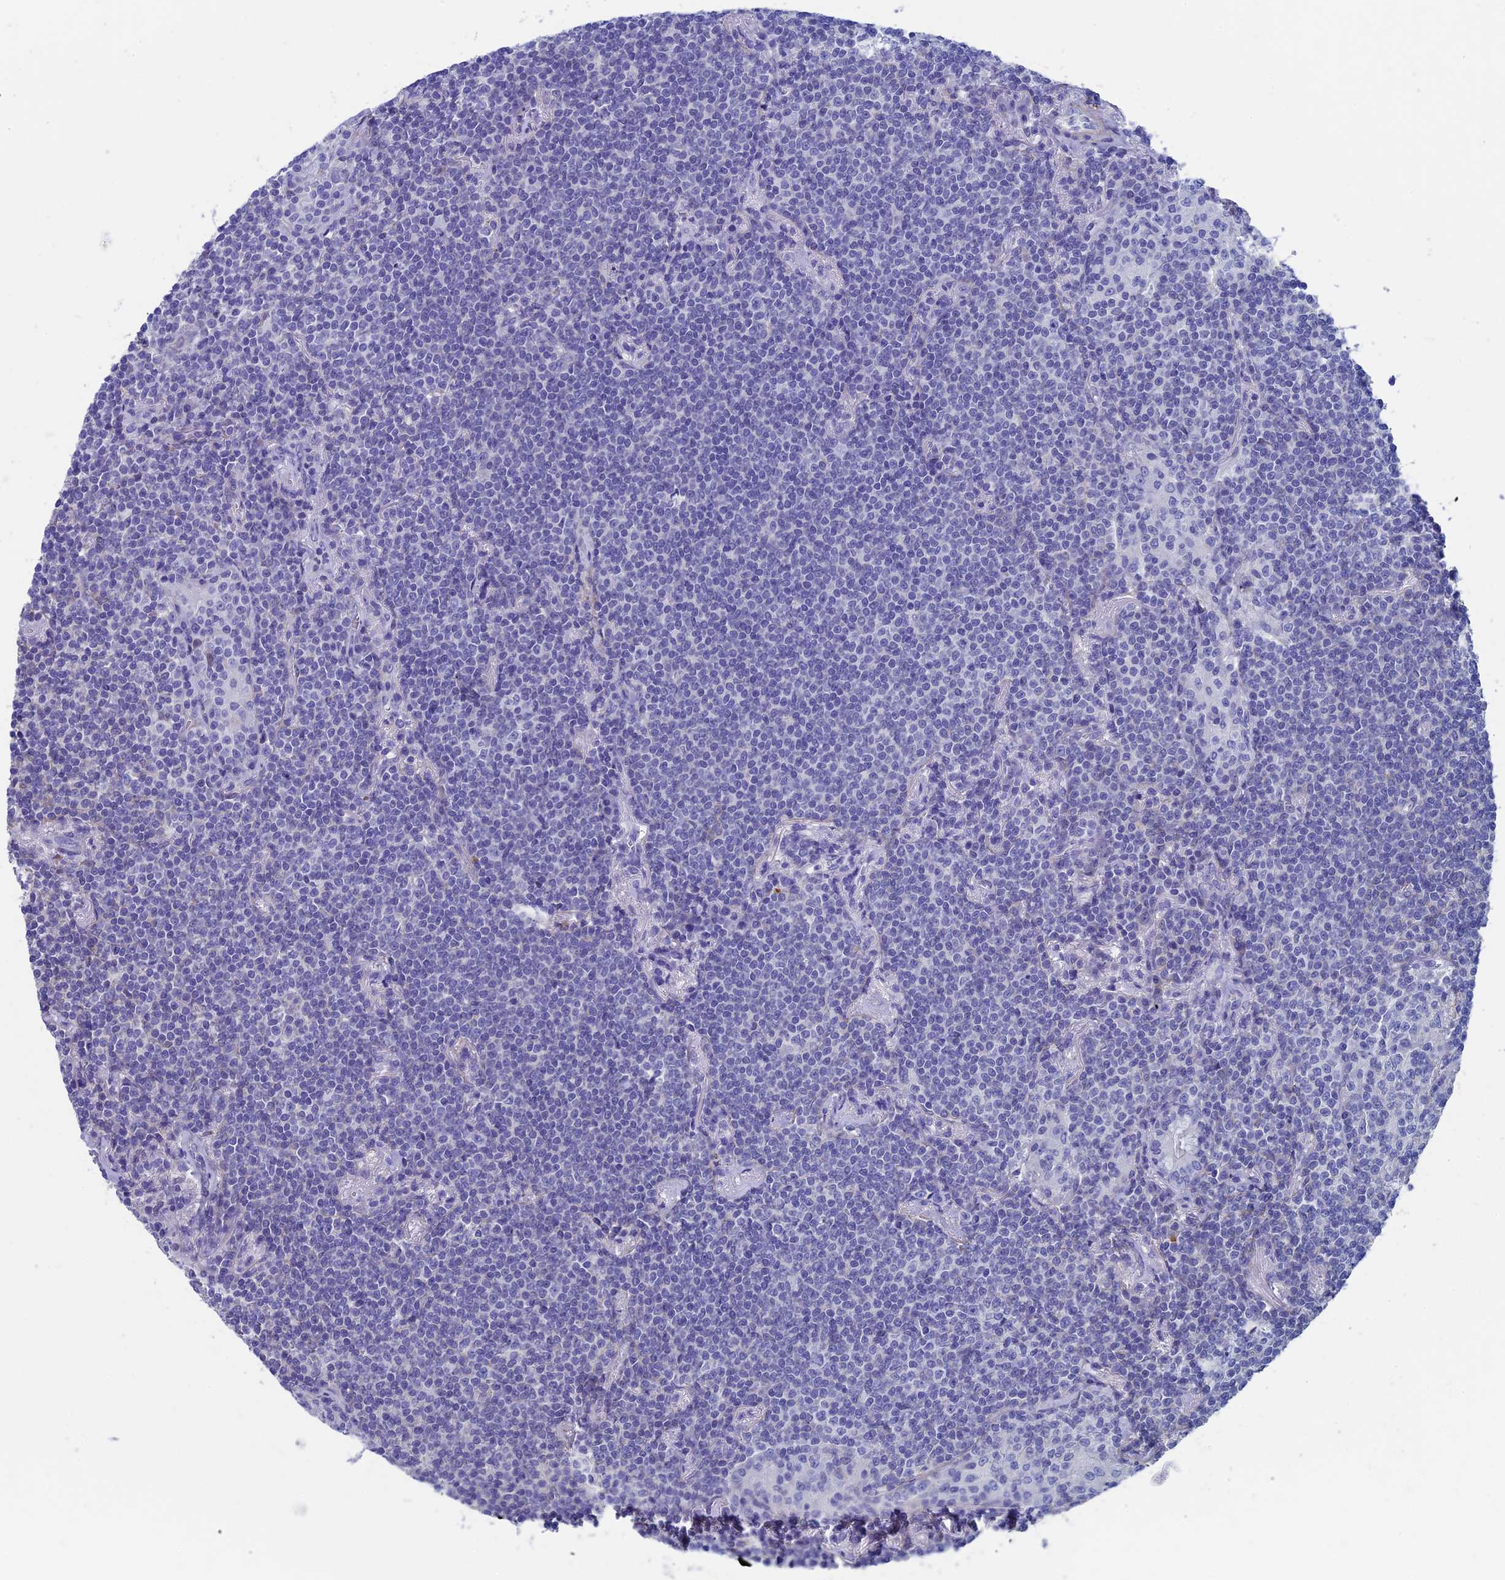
{"staining": {"intensity": "negative", "quantity": "none", "location": "none"}, "tissue": "lymphoma", "cell_type": "Tumor cells", "image_type": "cancer", "snomed": [{"axis": "morphology", "description": "Malignant lymphoma, non-Hodgkin's type, Low grade"}, {"axis": "topography", "description": "Lung"}], "caption": "Human low-grade malignant lymphoma, non-Hodgkin's type stained for a protein using immunohistochemistry demonstrates no expression in tumor cells.", "gene": "ADH7", "patient": {"sex": "female", "age": 71}}